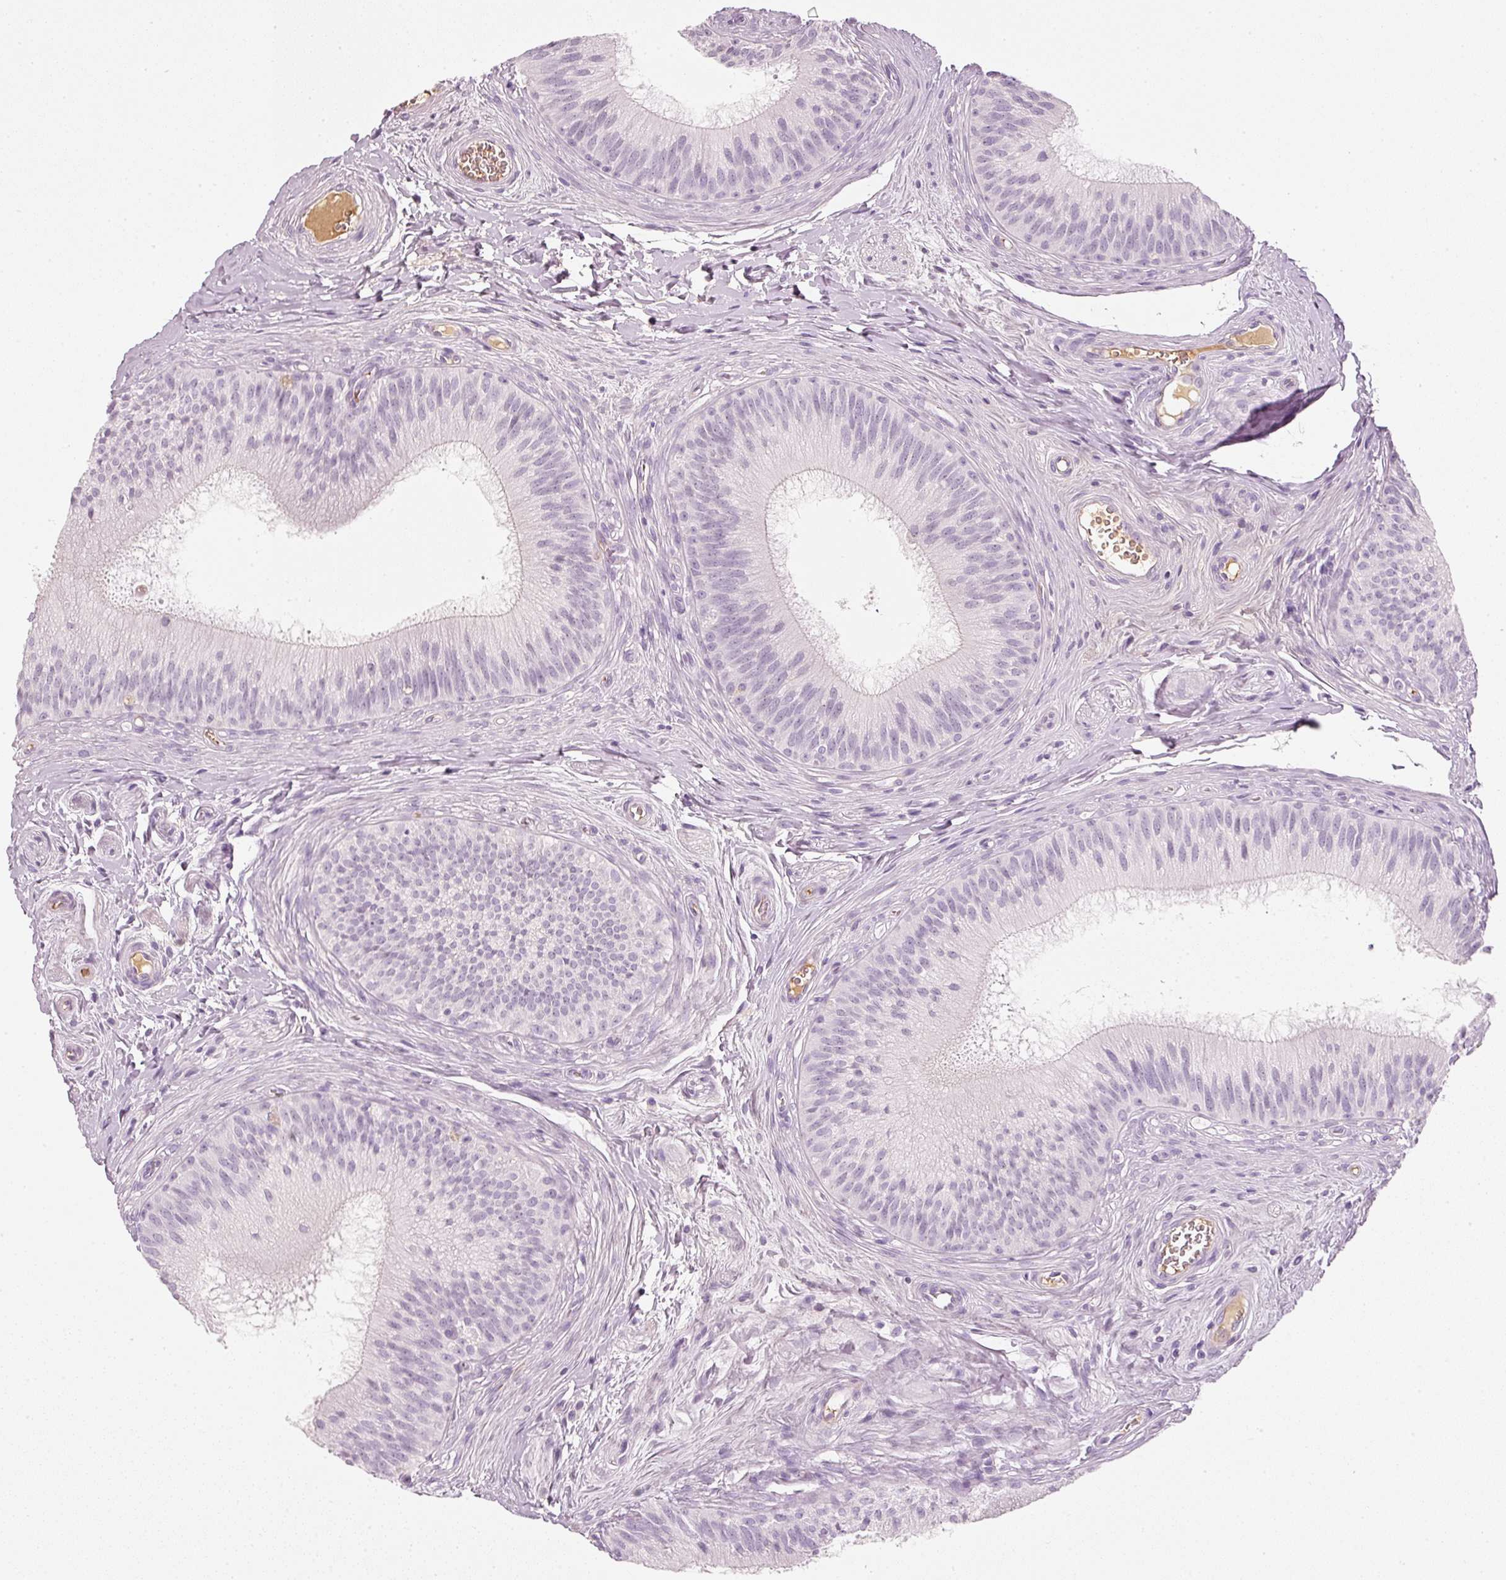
{"staining": {"intensity": "moderate", "quantity": "<25%", "location": "nuclear"}, "tissue": "epididymis", "cell_type": "Glandular cells", "image_type": "normal", "snomed": [{"axis": "morphology", "description": "Normal tissue, NOS"}, {"axis": "topography", "description": "Epididymis"}], "caption": "Epididymis stained with DAB immunohistochemistry (IHC) demonstrates low levels of moderate nuclear positivity in approximately <25% of glandular cells. Using DAB (3,3'-diaminobenzidine) (brown) and hematoxylin (blue) stains, captured at high magnification using brightfield microscopy.", "gene": "VCAM1", "patient": {"sex": "male", "age": 24}}